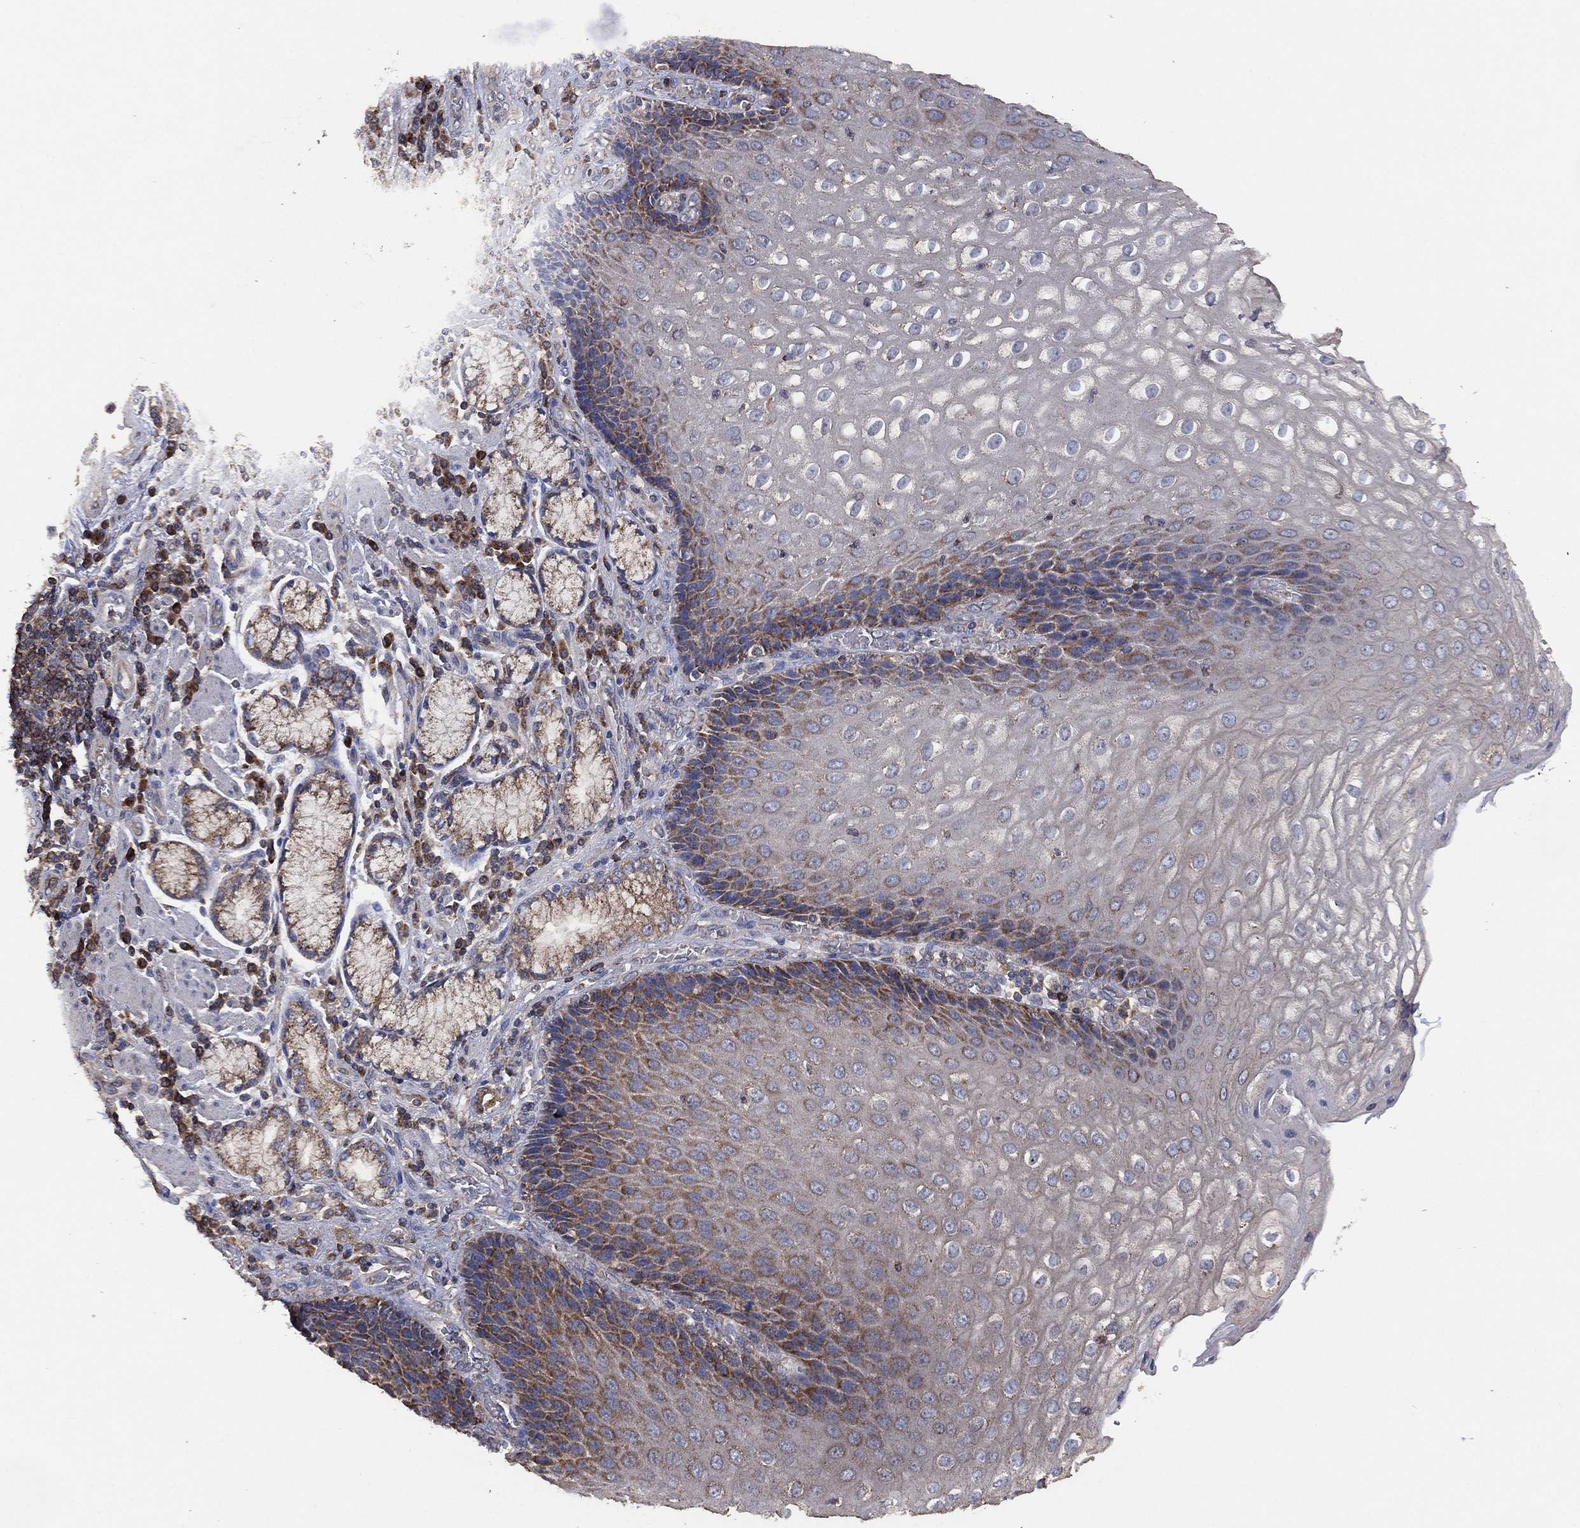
{"staining": {"intensity": "moderate", "quantity": "<25%", "location": "cytoplasmic/membranous"}, "tissue": "esophagus", "cell_type": "Squamous epithelial cells", "image_type": "normal", "snomed": [{"axis": "morphology", "description": "Normal tissue, NOS"}, {"axis": "topography", "description": "Esophagus"}], "caption": "High-power microscopy captured an immunohistochemistry image of unremarkable esophagus, revealing moderate cytoplasmic/membranous positivity in approximately <25% of squamous epithelial cells.", "gene": "LIMD1", "patient": {"sex": "male", "age": 57}}